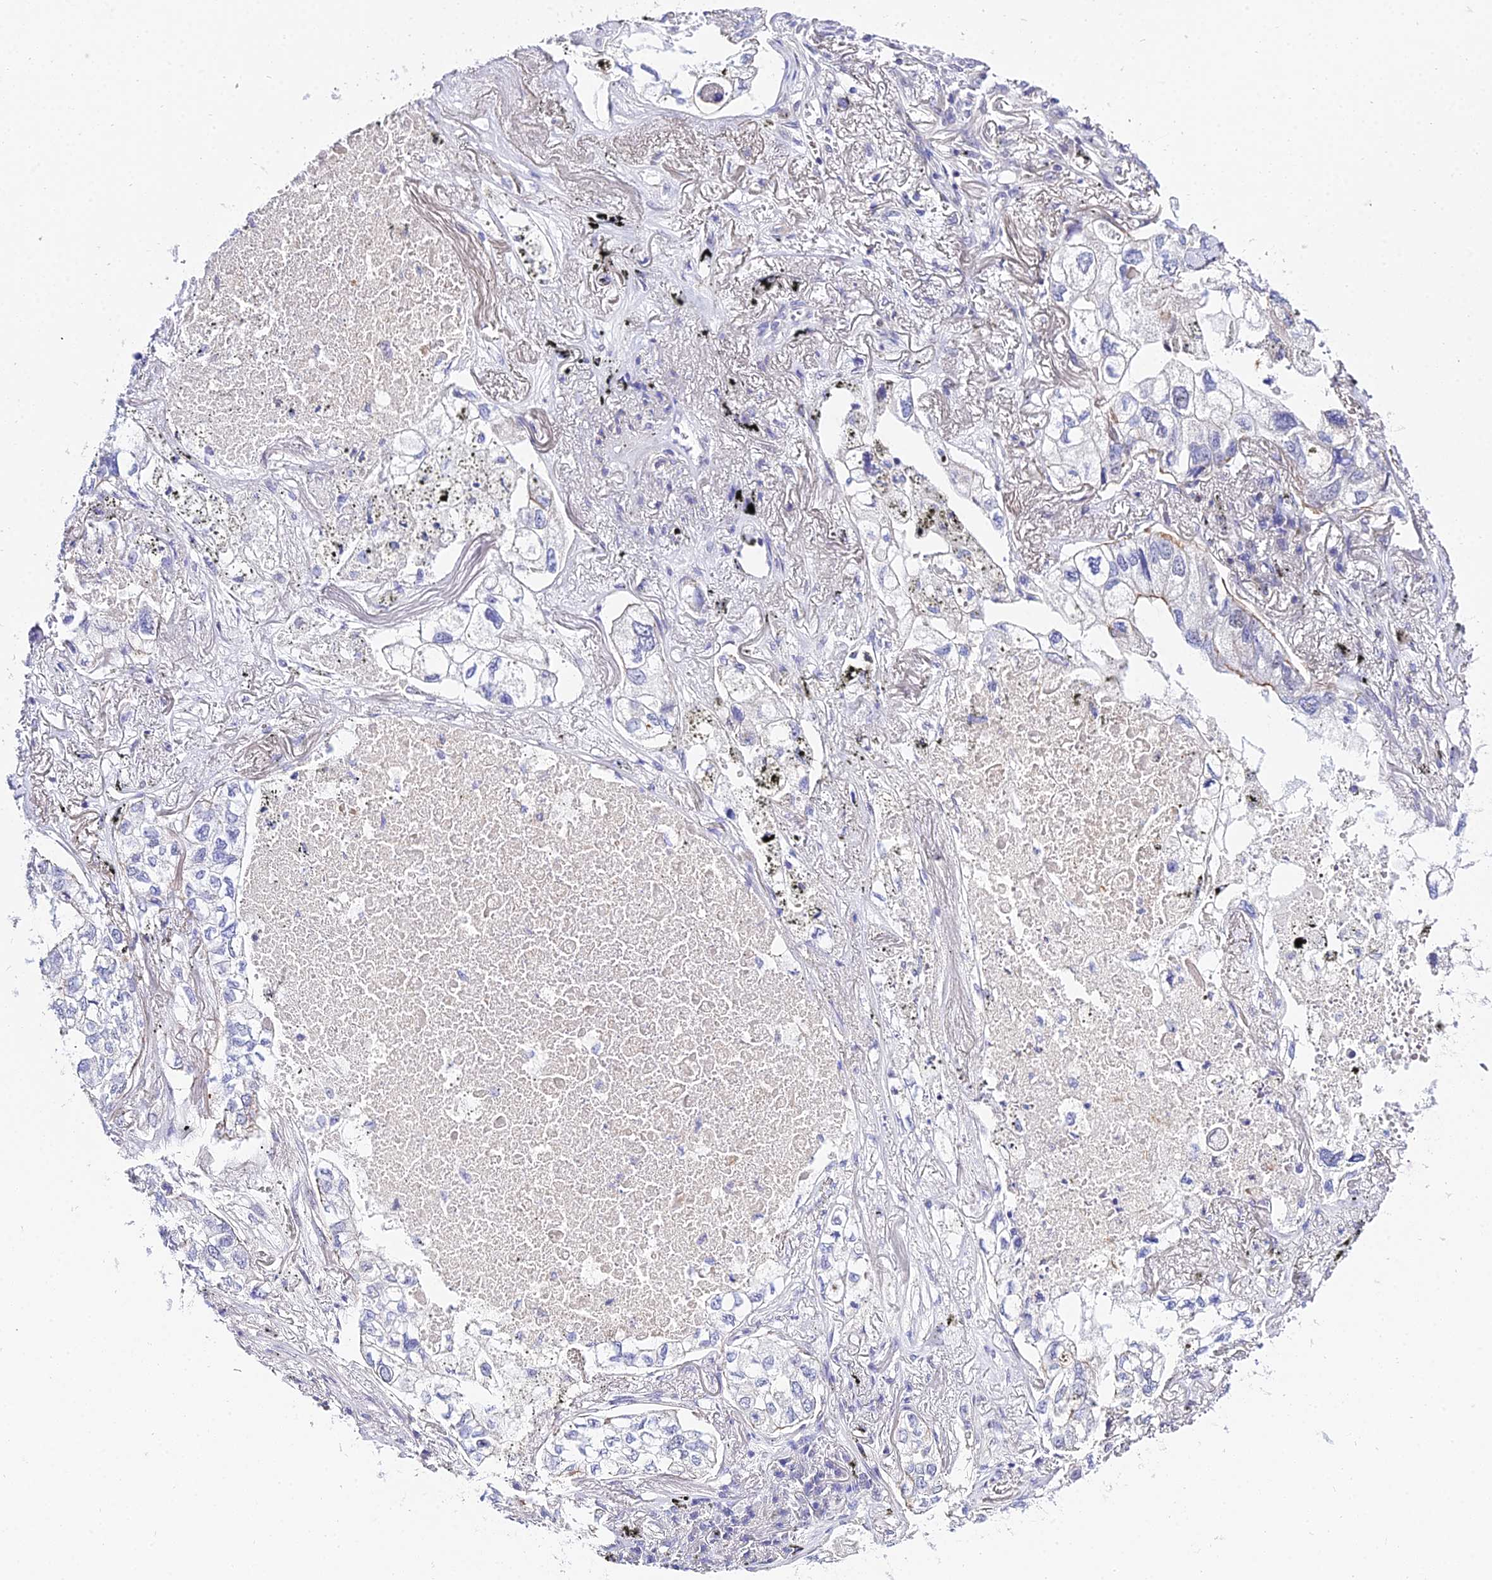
{"staining": {"intensity": "negative", "quantity": "none", "location": "none"}, "tissue": "lung cancer", "cell_type": "Tumor cells", "image_type": "cancer", "snomed": [{"axis": "morphology", "description": "Adenocarcinoma, NOS"}, {"axis": "topography", "description": "Lung"}], "caption": "Tumor cells show no significant expression in lung cancer.", "gene": "ZNF628", "patient": {"sex": "male", "age": 65}}